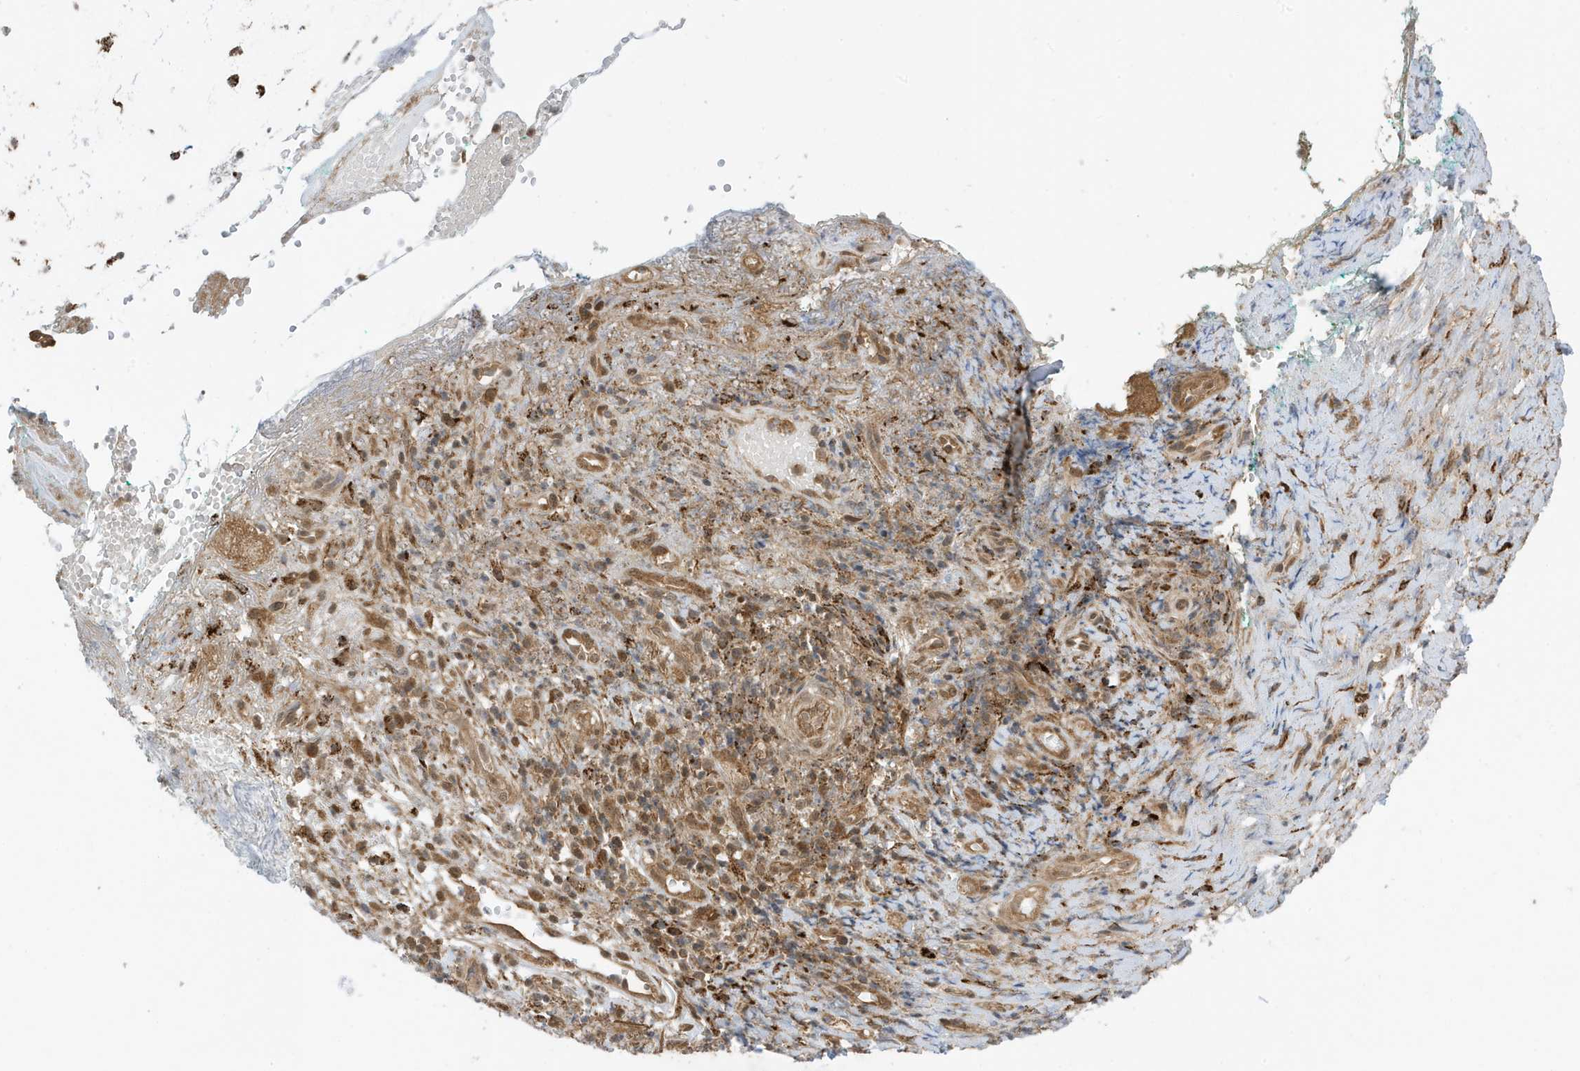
{"staining": {"intensity": "weak", "quantity": ">75%", "location": "cytoplasmic/membranous"}, "tissue": "adipose tissue", "cell_type": "Adipocytes", "image_type": "normal", "snomed": [{"axis": "morphology", "description": "Normal tissue, NOS"}, {"axis": "morphology", "description": "Basal cell carcinoma"}, {"axis": "topography", "description": "Cartilage tissue"}, {"axis": "topography", "description": "Nasopharynx"}, {"axis": "topography", "description": "Oral tissue"}], "caption": "A histopathology image of human adipose tissue stained for a protein shows weak cytoplasmic/membranous brown staining in adipocytes.", "gene": "DHX36", "patient": {"sex": "female", "age": 77}}